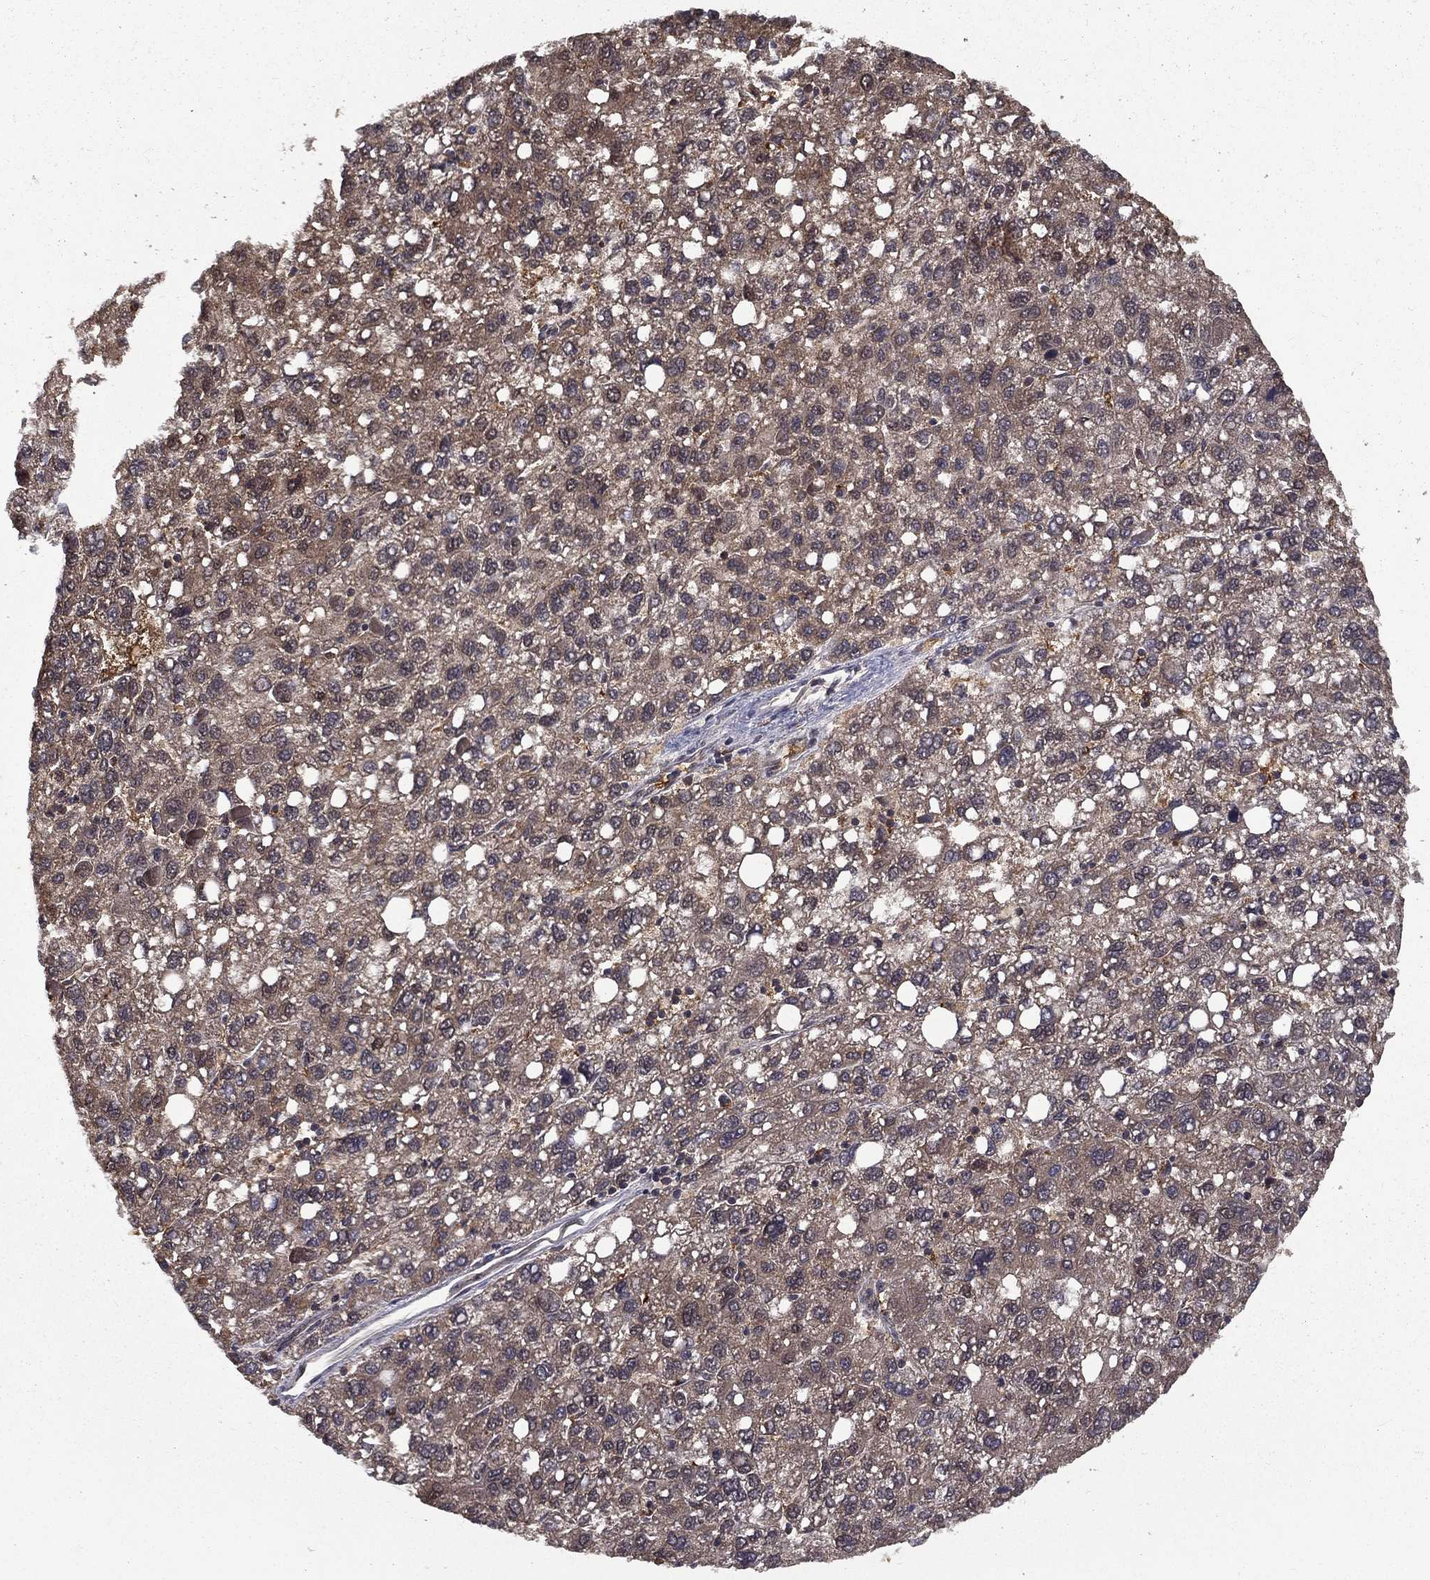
{"staining": {"intensity": "weak", "quantity": "<25%", "location": "cytoplasmic/membranous"}, "tissue": "liver cancer", "cell_type": "Tumor cells", "image_type": "cancer", "snomed": [{"axis": "morphology", "description": "Carcinoma, Hepatocellular, NOS"}, {"axis": "topography", "description": "Liver"}], "caption": "A micrograph of hepatocellular carcinoma (liver) stained for a protein shows no brown staining in tumor cells. (Immunohistochemistry (ihc), brightfield microscopy, high magnification).", "gene": "CARM1", "patient": {"sex": "female", "age": 82}}